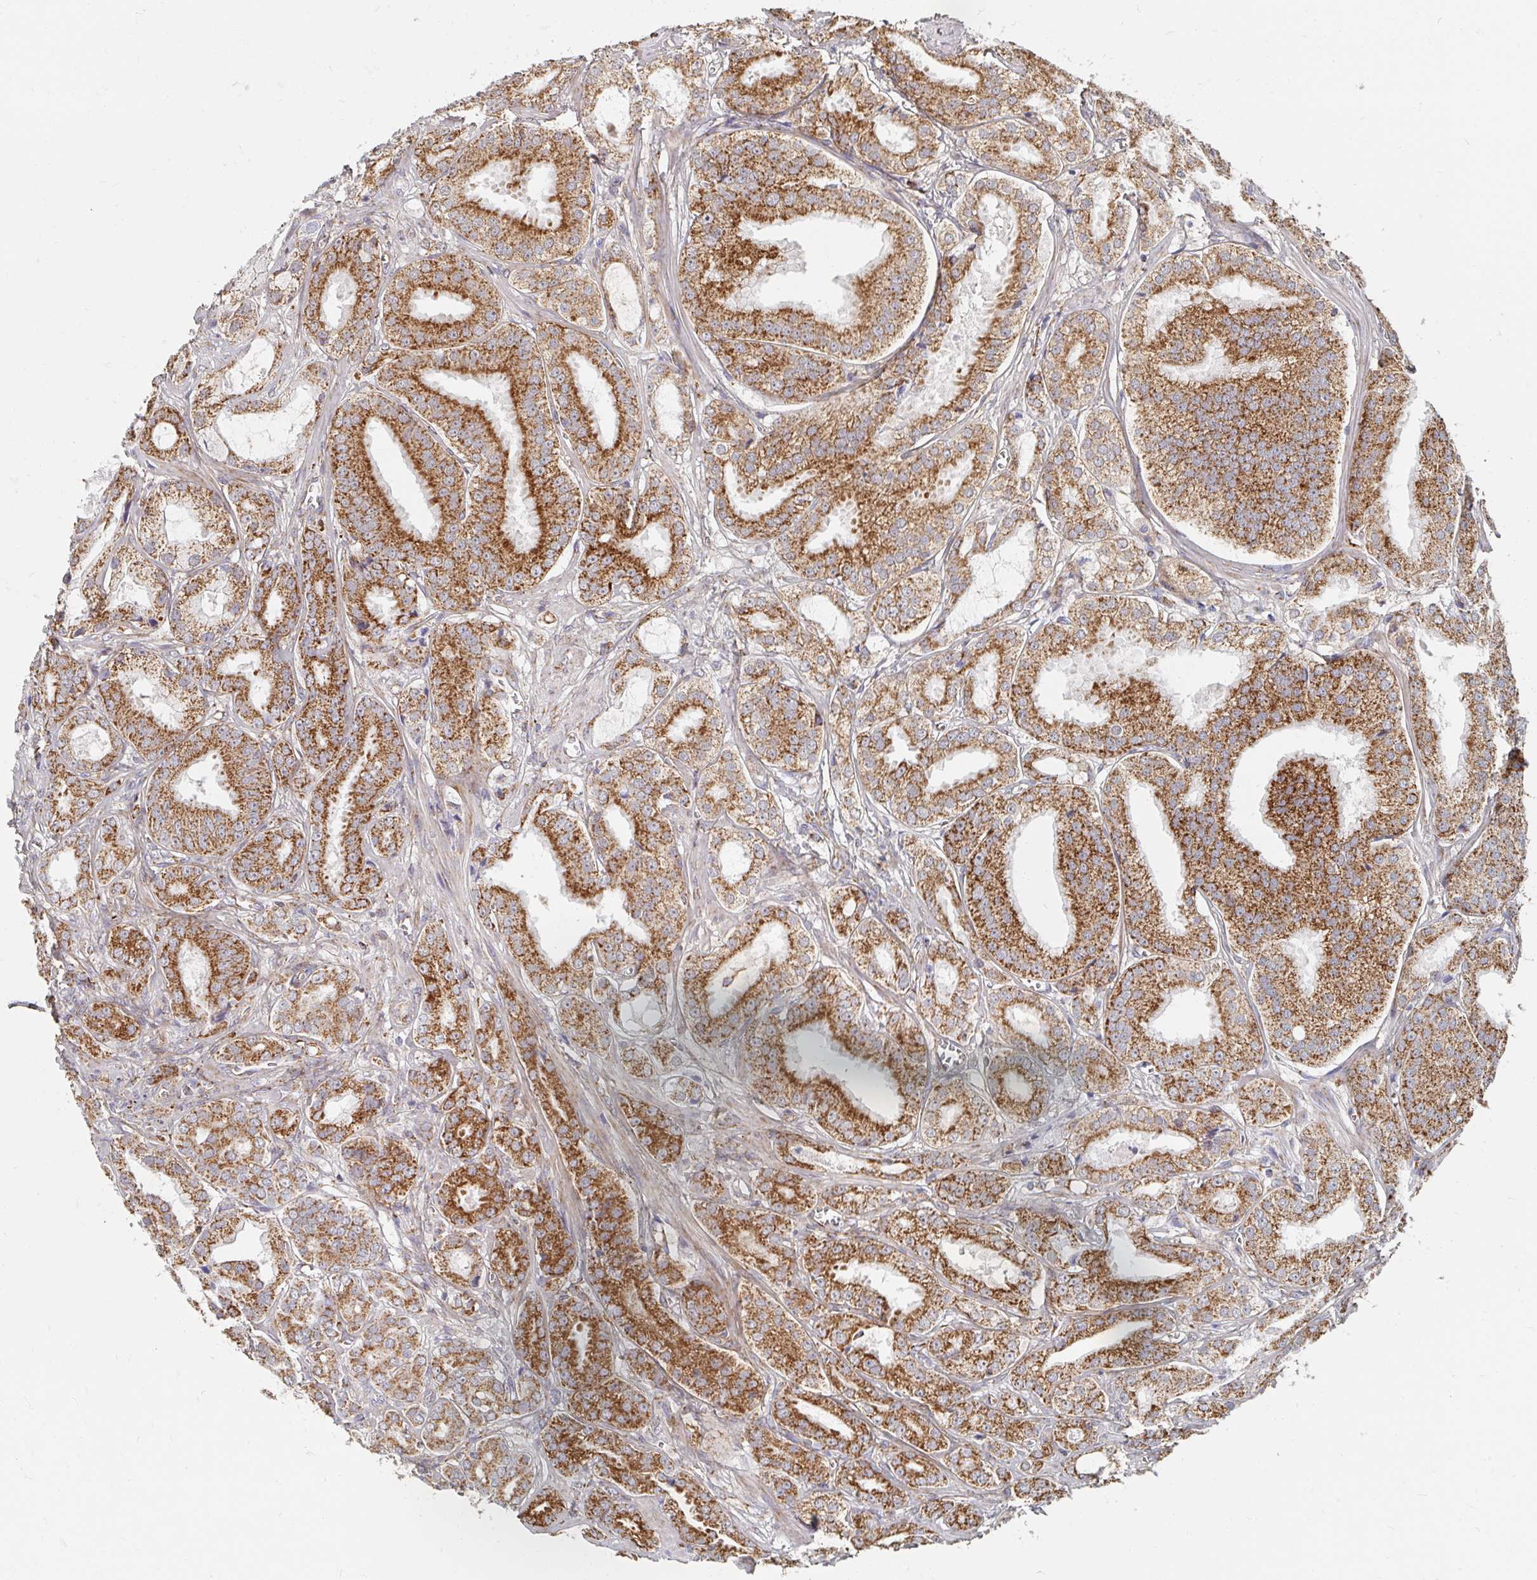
{"staining": {"intensity": "strong", "quantity": ">75%", "location": "cytoplasmic/membranous"}, "tissue": "prostate cancer", "cell_type": "Tumor cells", "image_type": "cancer", "snomed": [{"axis": "morphology", "description": "Adenocarcinoma, High grade"}, {"axis": "topography", "description": "Prostate"}], "caption": "Prostate high-grade adenocarcinoma stained with a brown dye exhibits strong cytoplasmic/membranous positive staining in about >75% of tumor cells.", "gene": "MAVS", "patient": {"sex": "male", "age": 64}}